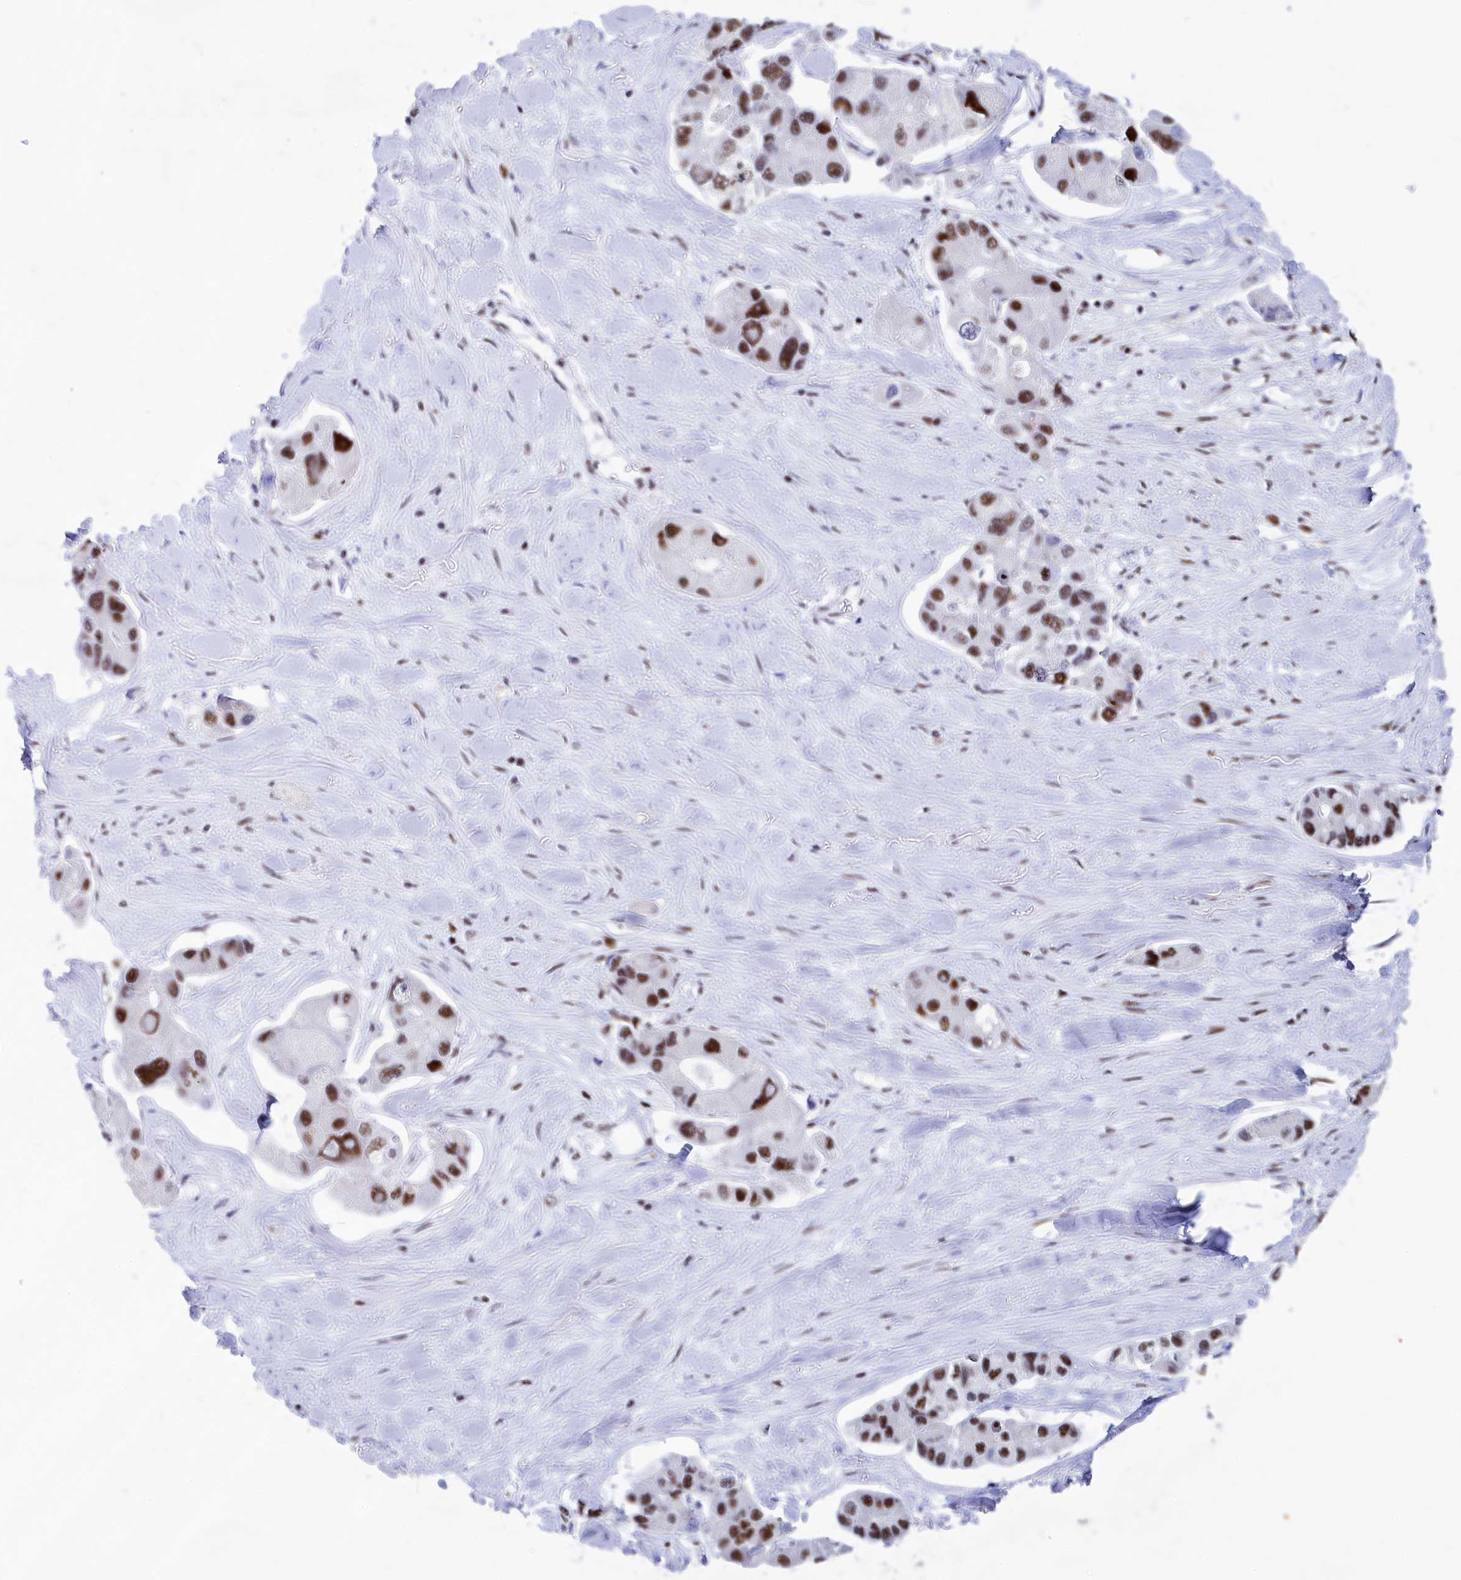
{"staining": {"intensity": "moderate", "quantity": ">75%", "location": "nuclear"}, "tissue": "lung cancer", "cell_type": "Tumor cells", "image_type": "cancer", "snomed": [{"axis": "morphology", "description": "Adenocarcinoma, NOS"}, {"axis": "topography", "description": "Lung"}], "caption": "Tumor cells reveal moderate nuclear staining in approximately >75% of cells in lung cancer (adenocarcinoma). Using DAB (brown) and hematoxylin (blue) stains, captured at high magnification using brightfield microscopy.", "gene": "NSA2", "patient": {"sex": "female", "age": 54}}